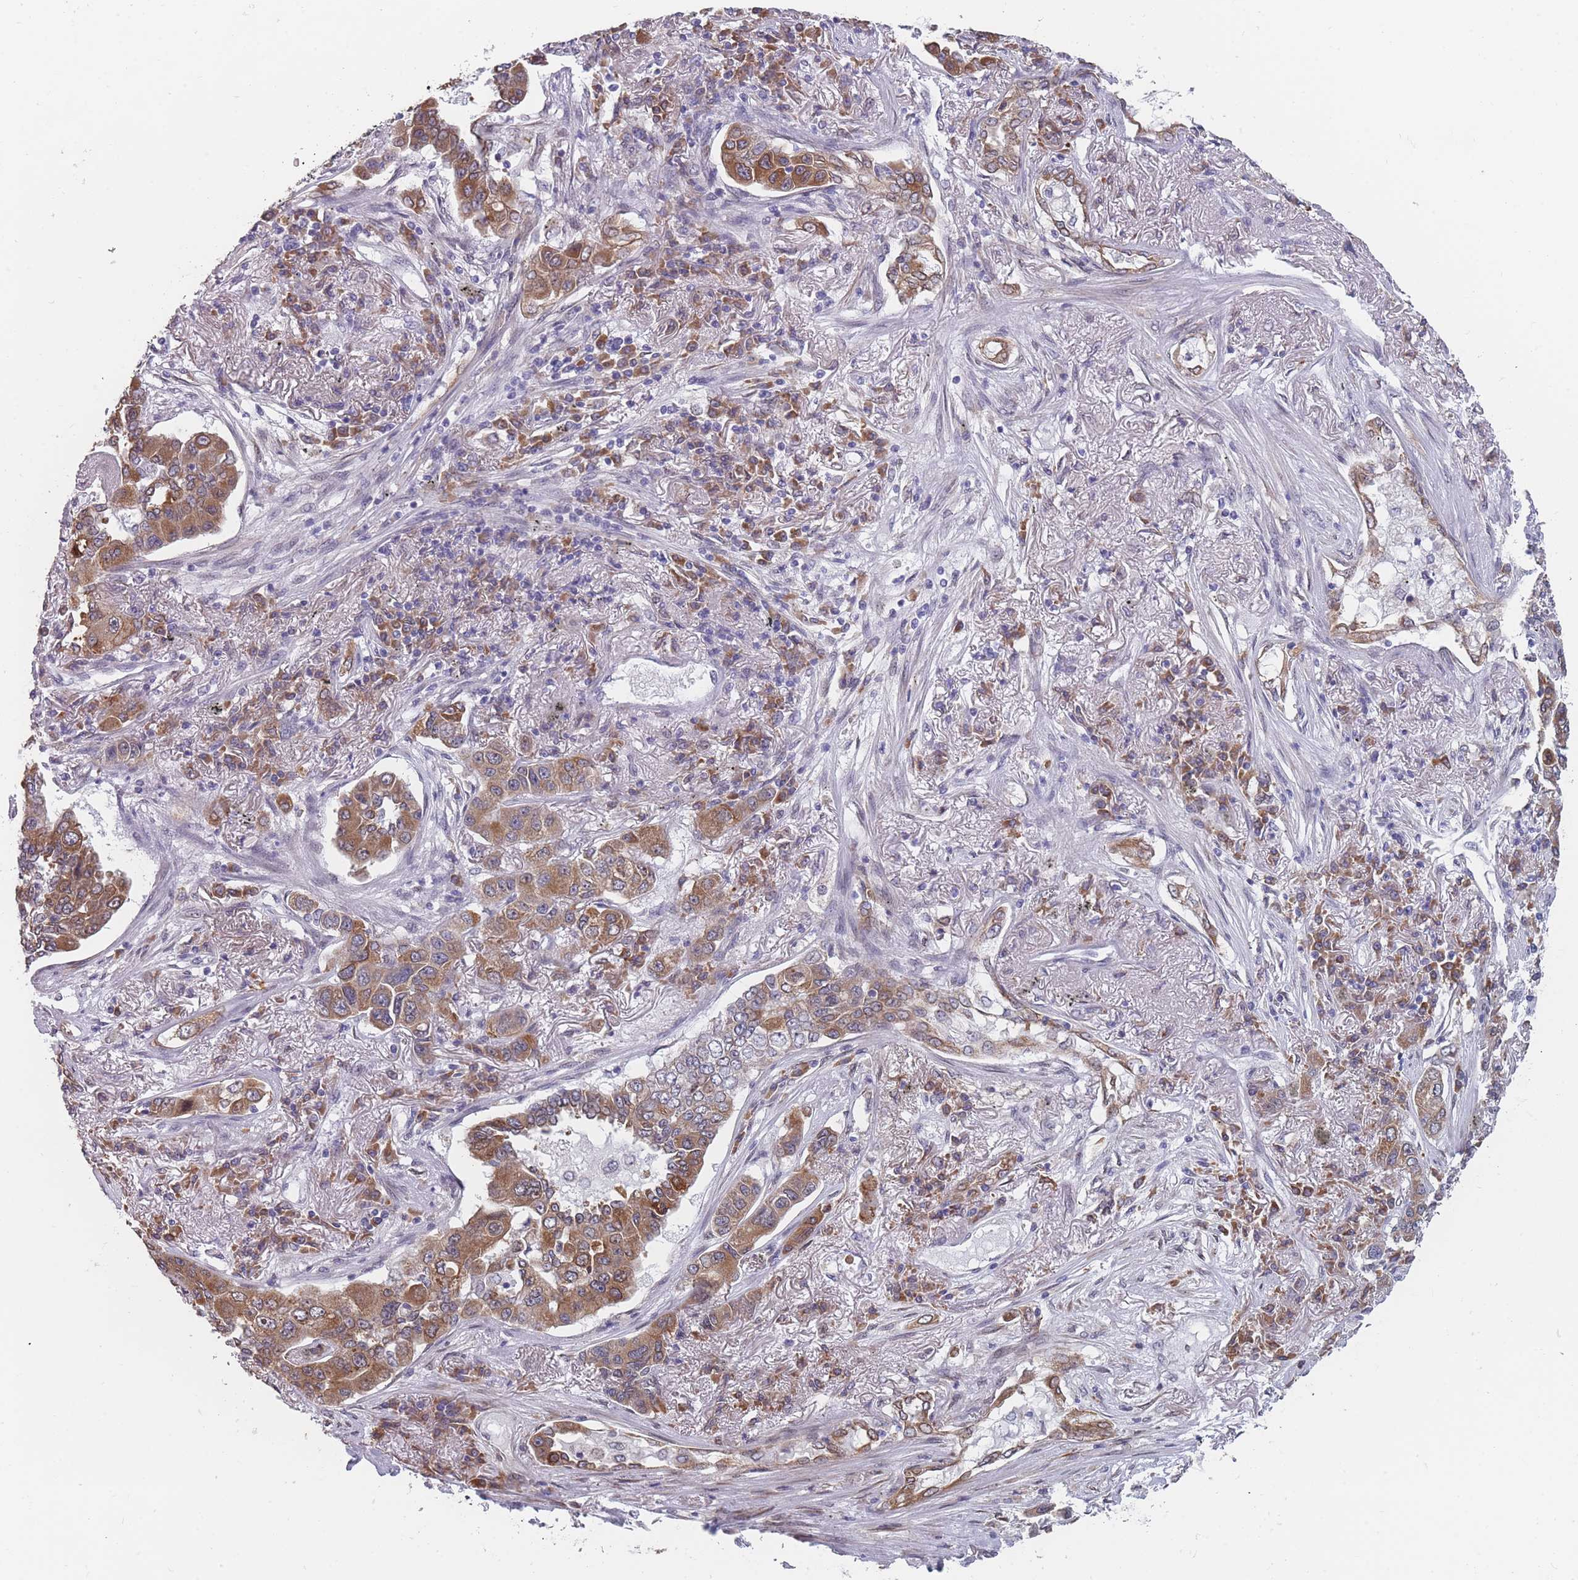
{"staining": {"intensity": "moderate", "quantity": ">75%", "location": "cytoplasmic/membranous"}, "tissue": "lung cancer", "cell_type": "Tumor cells", "image_type": "cancer", "snomed": [{"axis": "morphology", "description": "Adenocarcinoma, NOS"}, {"axis": "topography", "description": "Lung"}], "caption": "The histopathology image demonstrates staining of lung cancer (adenocarcinoma), revealing moderate cytoplasmic/membranous protein positivity (brown color) within tumor cells.", "gene": "TMED10", "patient": {"sex": "male", "age": 49}}